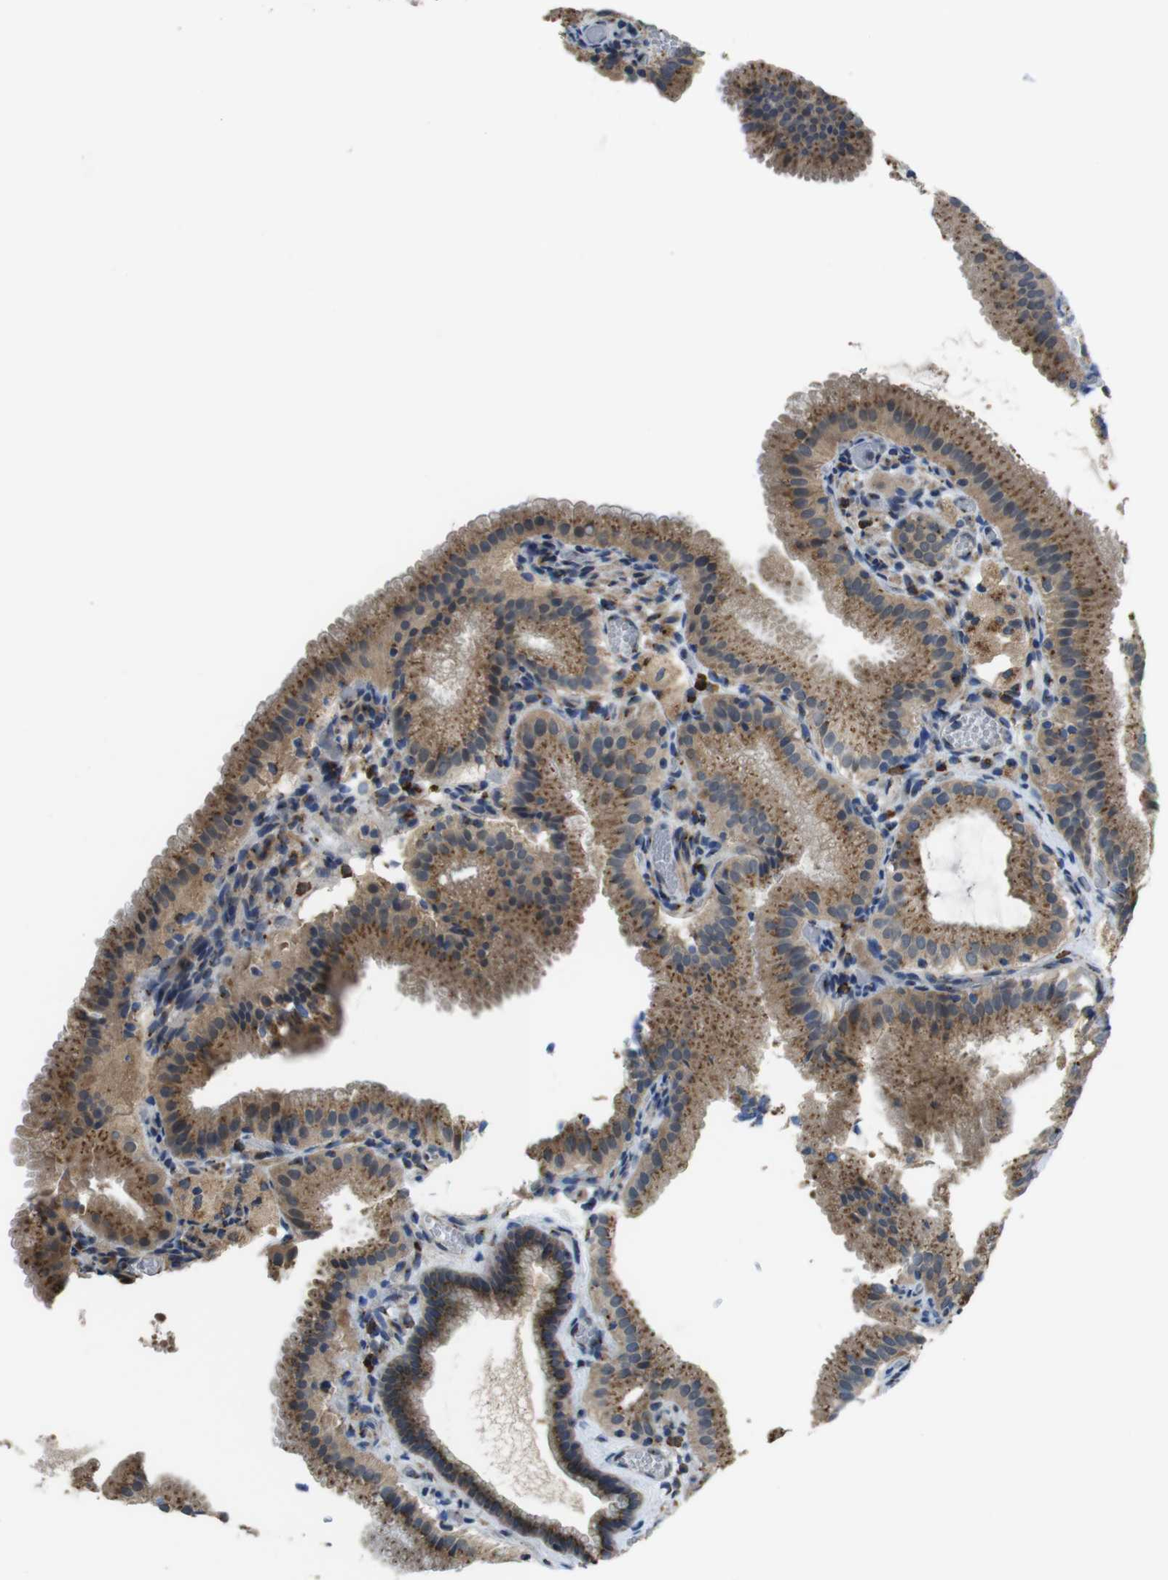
{"staining": {"intensity": "moderate", "quantity": ">75%", "location": "cytoplasmic/membranous"}, "tissue": "gallbladder", "cell_type": "Glandular cells", "image_type": "normal", "snomed": [{"axis": "morphology", "description": "Normal tissue, NOS"}, {"axis": "topography", "description": "Gallbladder"}], "caption": "A medium amount of moderate cytoplasmic/membranous staining is seen in approximately >75% of glandular cells in benign gallbladder.", "gene": "RAB6A", "patient": {"sex": "male", "age": 54}}